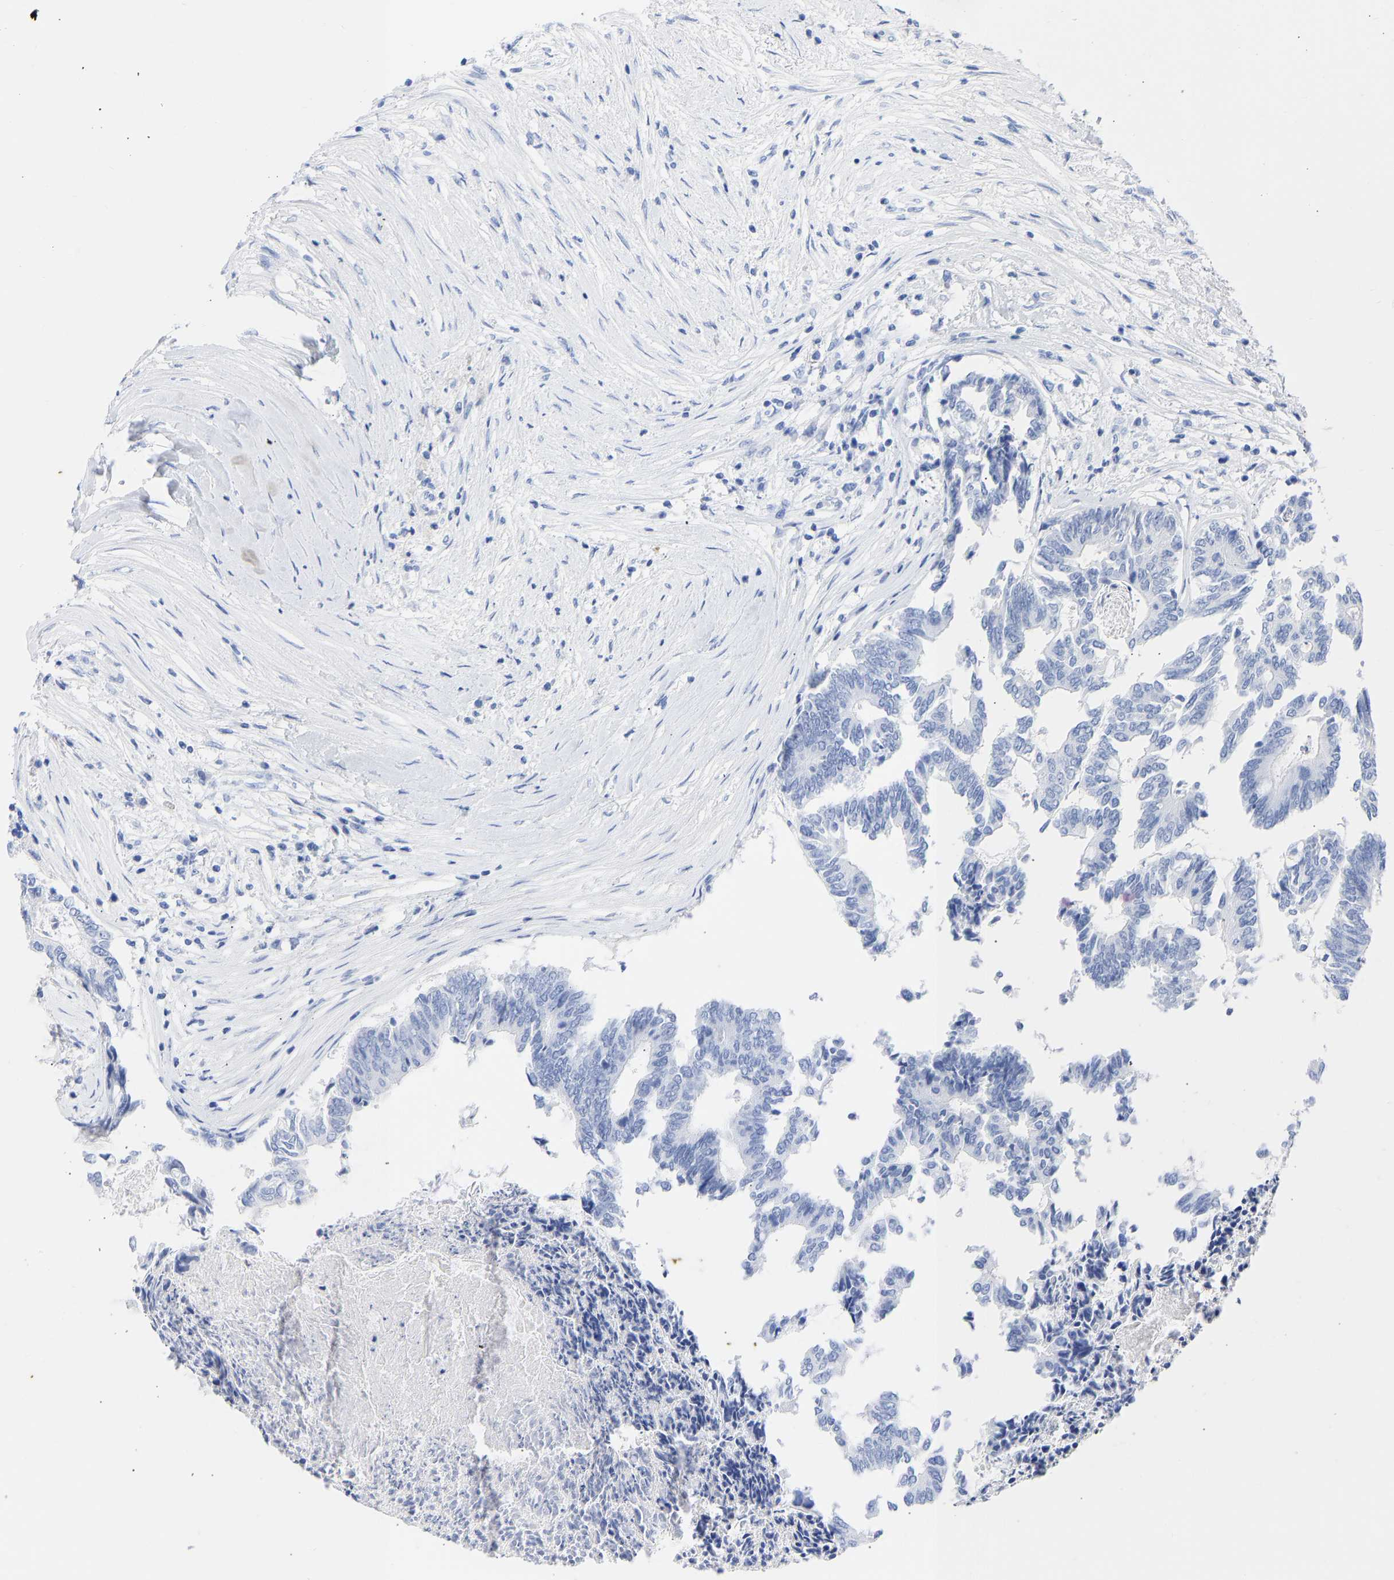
{"staining": {"intensity": "negative", "quantity": "none", "location": "none"}, "tissue": "colorectal cancer", "cell_type": "Tumor cells", "image_type": "cancer", "snomed": [{"axis": "morphology", "description": "Adenocarcinoma, NOS"}, {"axis": "topography", "description": "Rectum"}], "caption": "Immunohistochemistry micrograph of neoplastic tissue: colorectal cancer (adenocarcinoma) stained with DAB (3,3'-diaminobenzidine) demonstrates no significant protein staining in tumor cells.", "gene": "KRT1", "patient": {"sex": "male", "age": 63}}